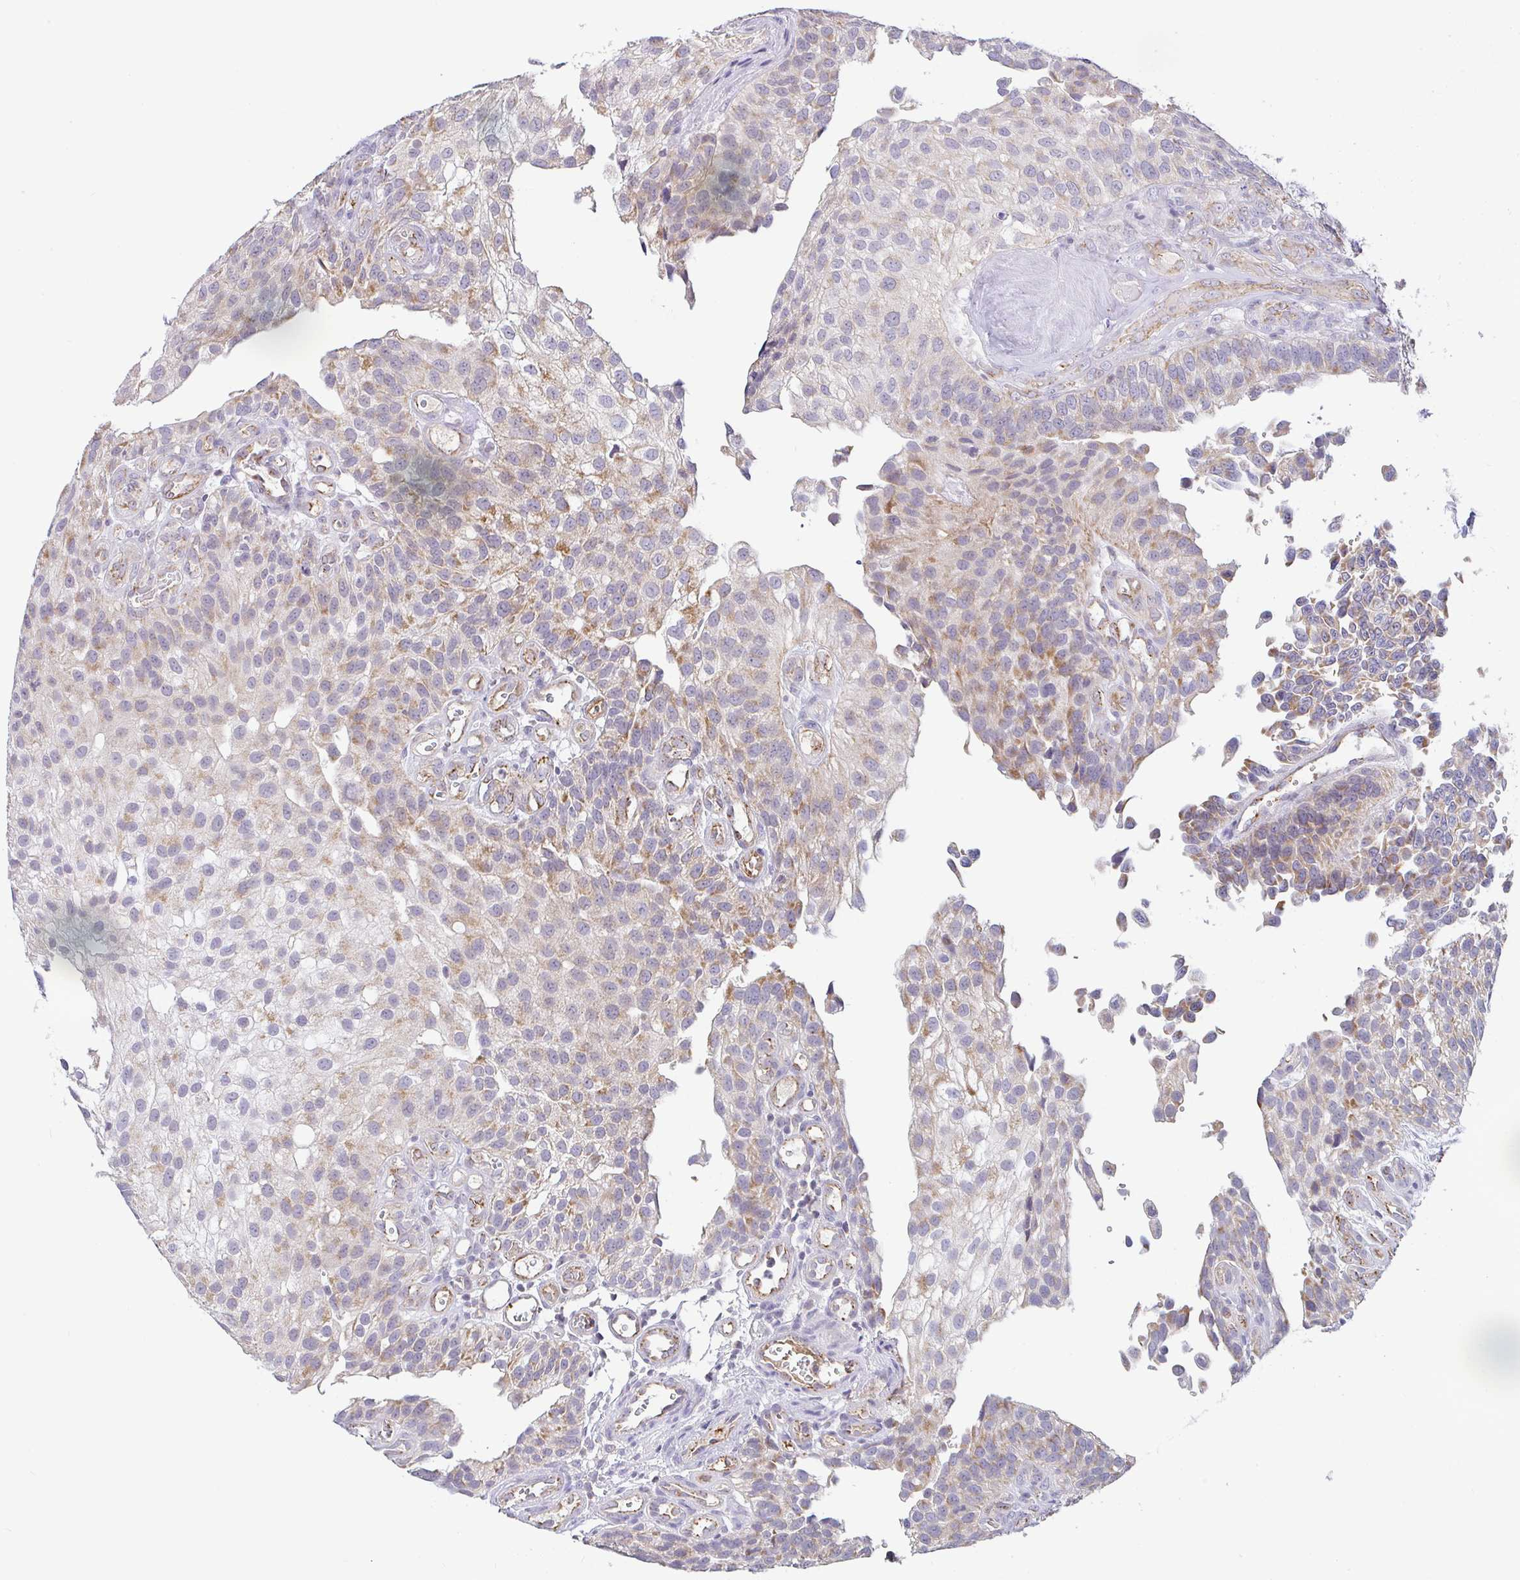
{"staining": {"intensity": "moderate", "quantity": "<25%", "location": "cytoplasmic/membranous"}, "tissue": "urothelial cancer", "cell_type": "Tumor cells", "image_type": "cancer", "snomed": [{"axis": "morphology", "description": "Urothelial carcinoma, NOS"}, {"axis": "topography", "description": "Urinary bladder"}], "caption": "IHC staining of transitional cell carcinoma, which shows low levels of moderate cytoplasmic/membranous expression in approximately <25% of tumor cells indicating moderate cytoplasmic/membranous protein staining. The staining was performed using DAB (brown) for protein detection and nuclei were counterstained in hematoxylin (blue).", "gene": "PLCD4", "patient": {"sex": "male", "age": 87}}